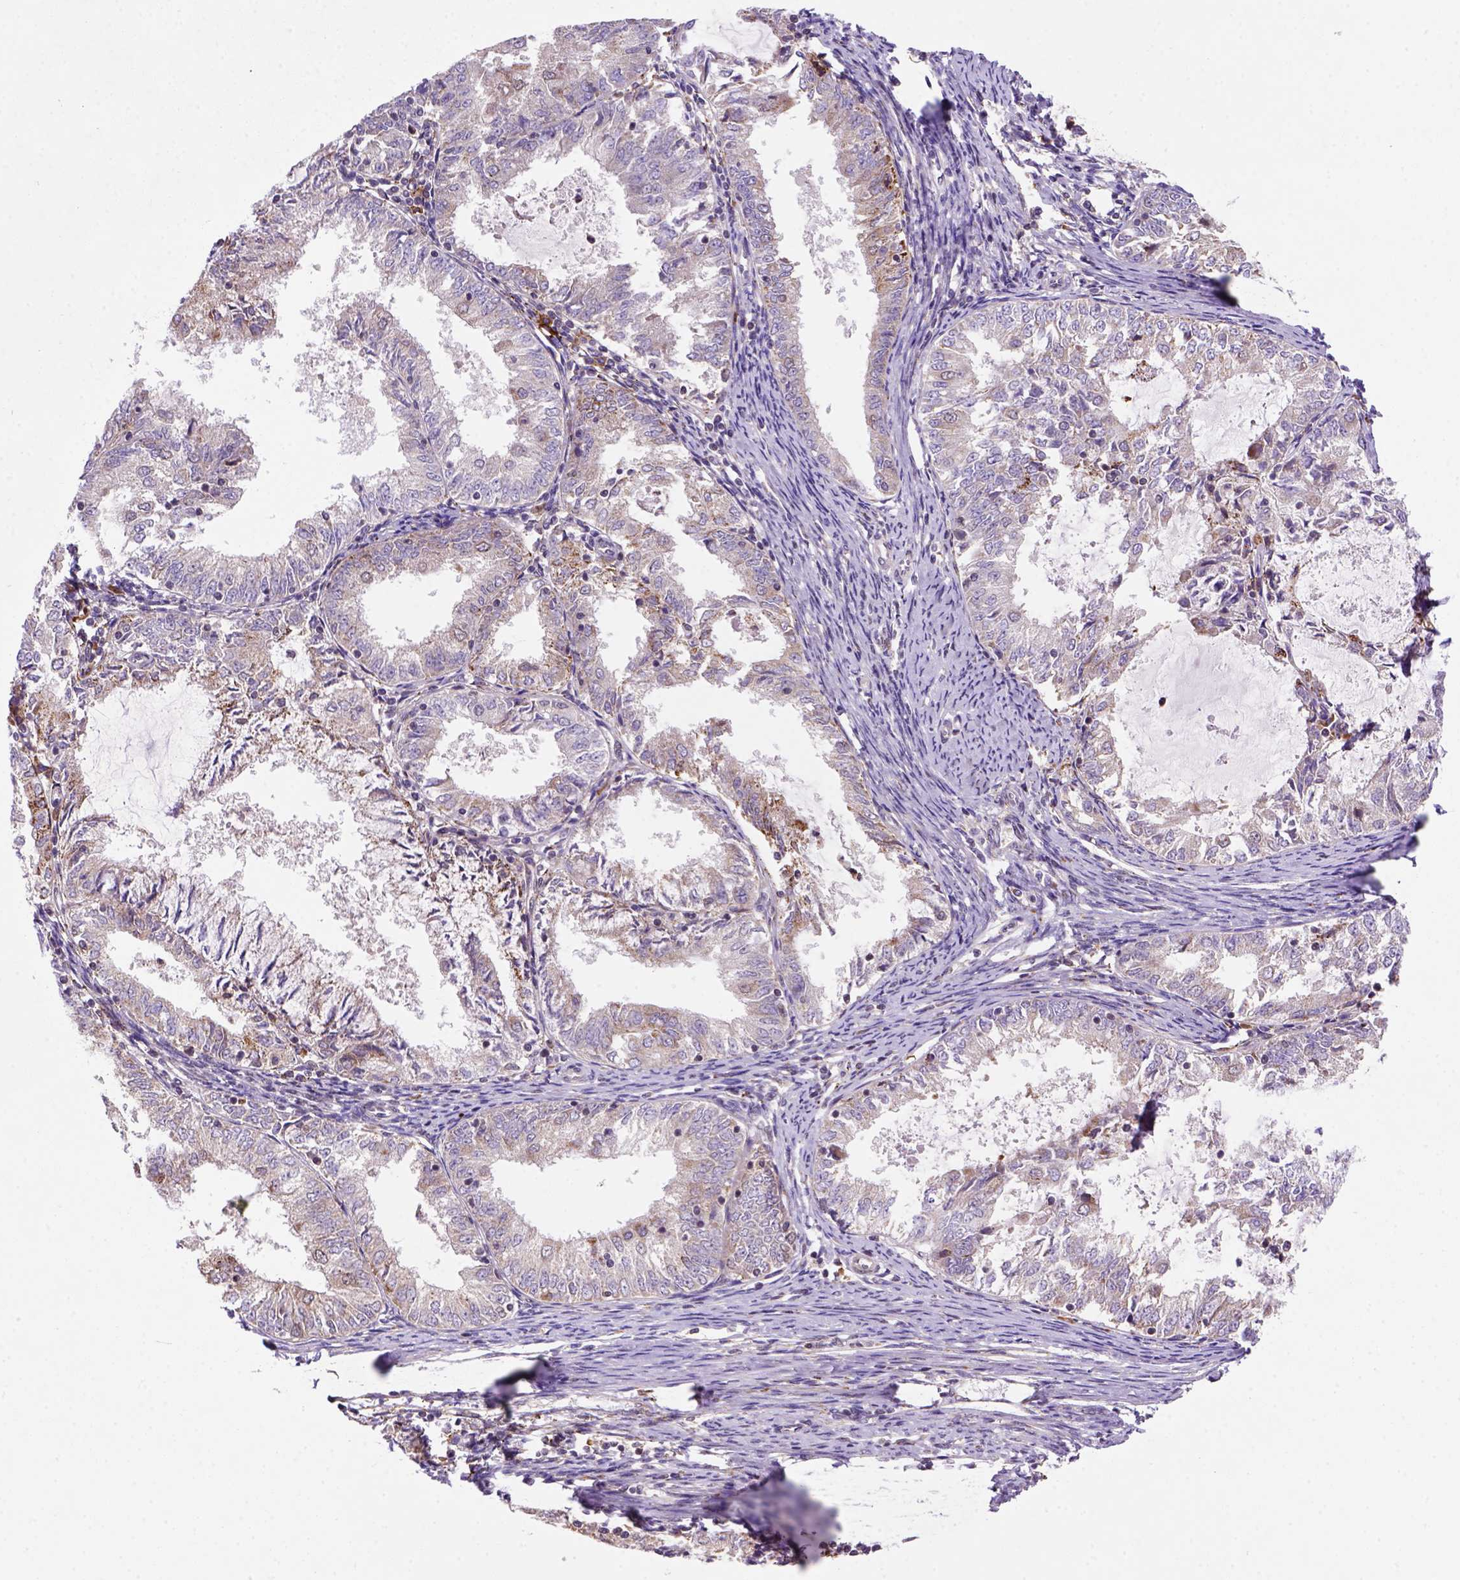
{"staining": {"intensity": "weak", "quantity": "<25%", "location": "cytoplasmic/membranous"}, "tissue": "endometrial cancer", "cell_type": "Tumor cells", "image_type": "cancer", "snomed": [{"axis": "morphology", "description": "Adenocarcinoma, NOS"}, {"axis": "topography", "description": "Endometrium"}], "caption": "Tumor cells show no significant expression in endometrial adenocarcinoma.", "gene": "FZD7", "patient": {"sex": "female", "age": 57}}